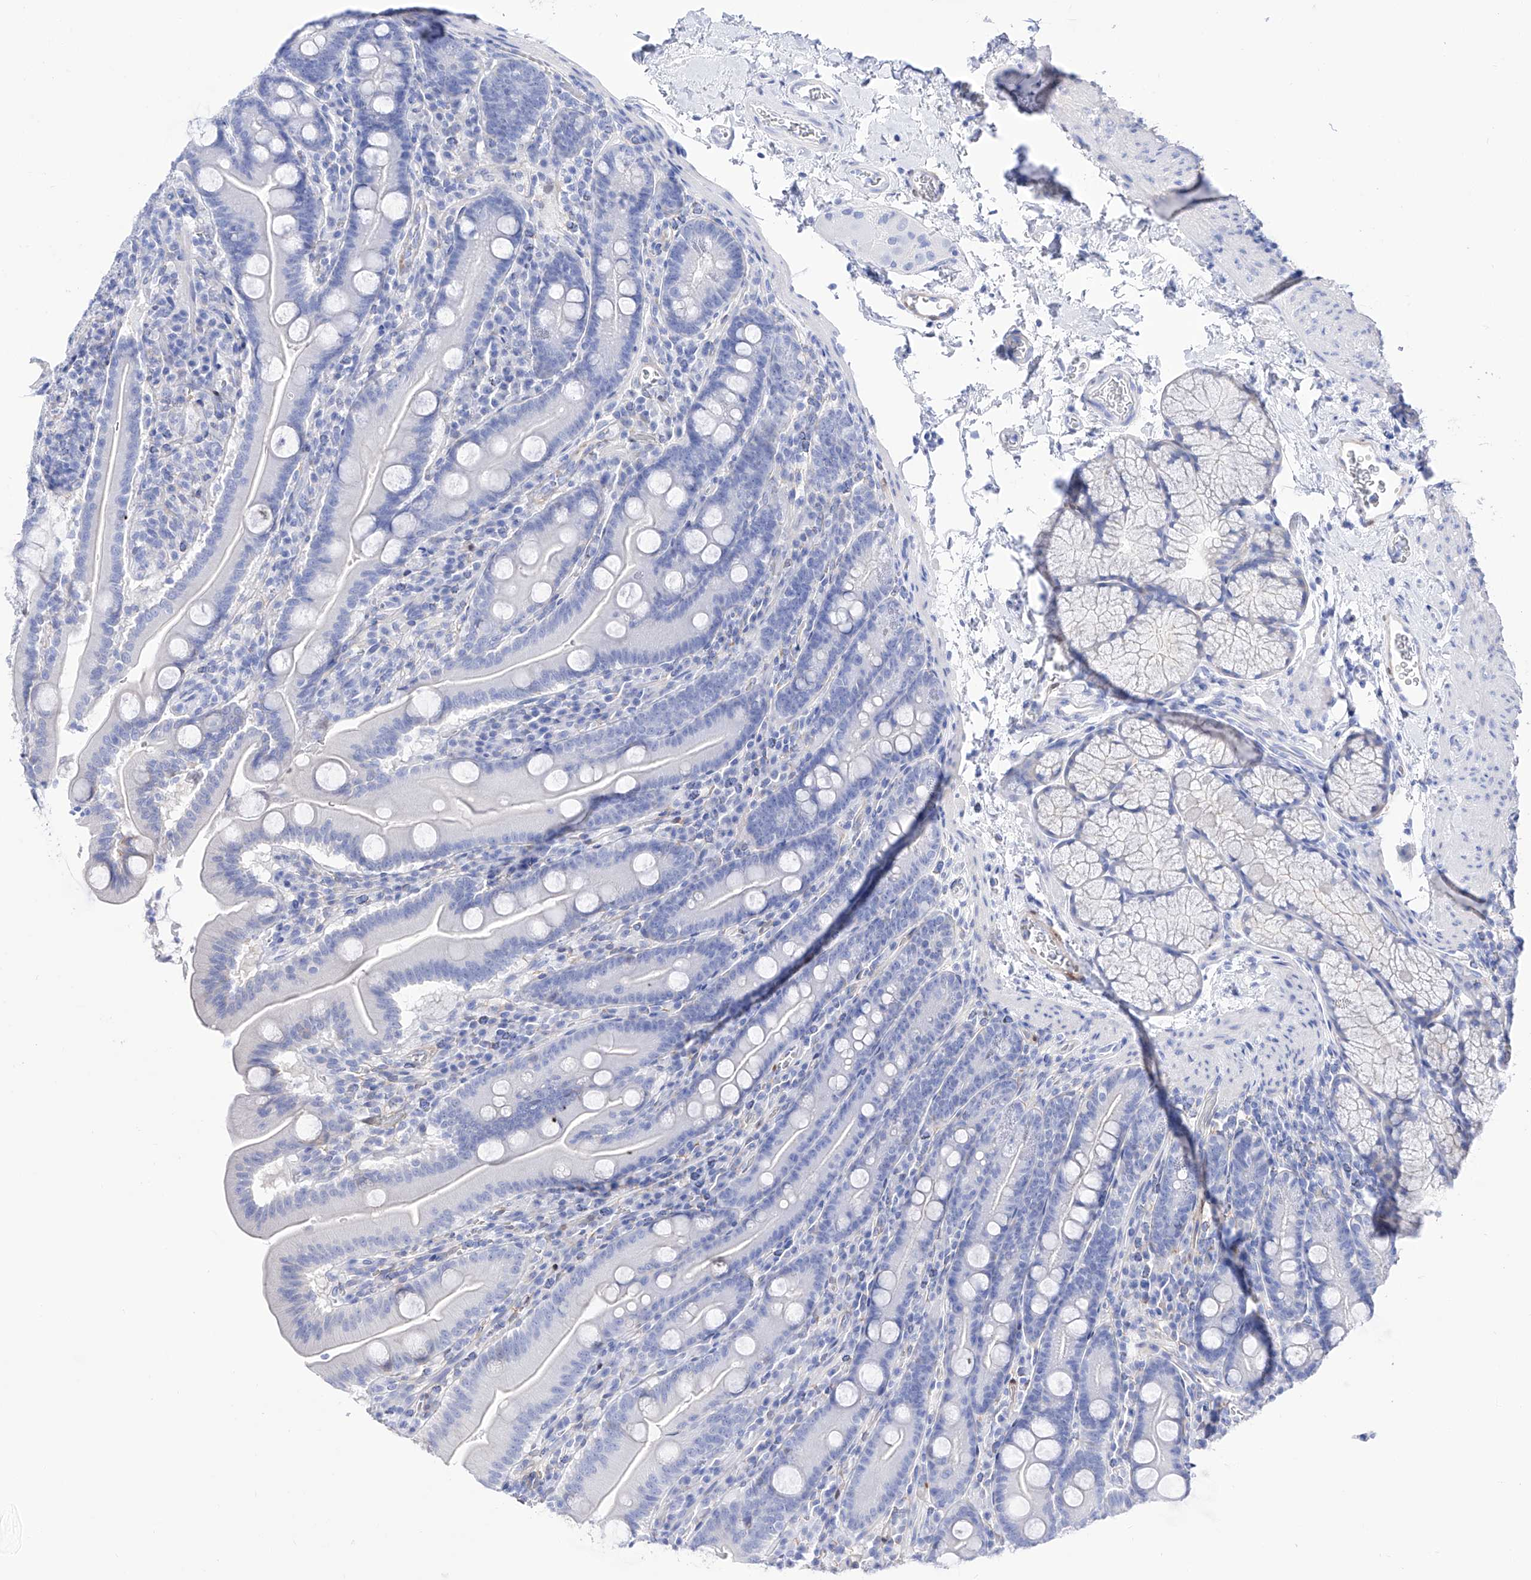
{"staining": {"intensity": "negative", "quantity": "none", "location": "none"}, "tissue": "duodenum", "cell_type": "Glandular cells", "image_type": "normal", "snomed": [{"axis": "morphology", "description": "Normal tissue, NOS"}, {"axis": "topography", "description": "Duodenum"}], "caption": "The micrograph shows no staining of glandular cells in normal duodenum.", "gene": "TRPC7", "patient": {"sex": "male", "age": 35}}